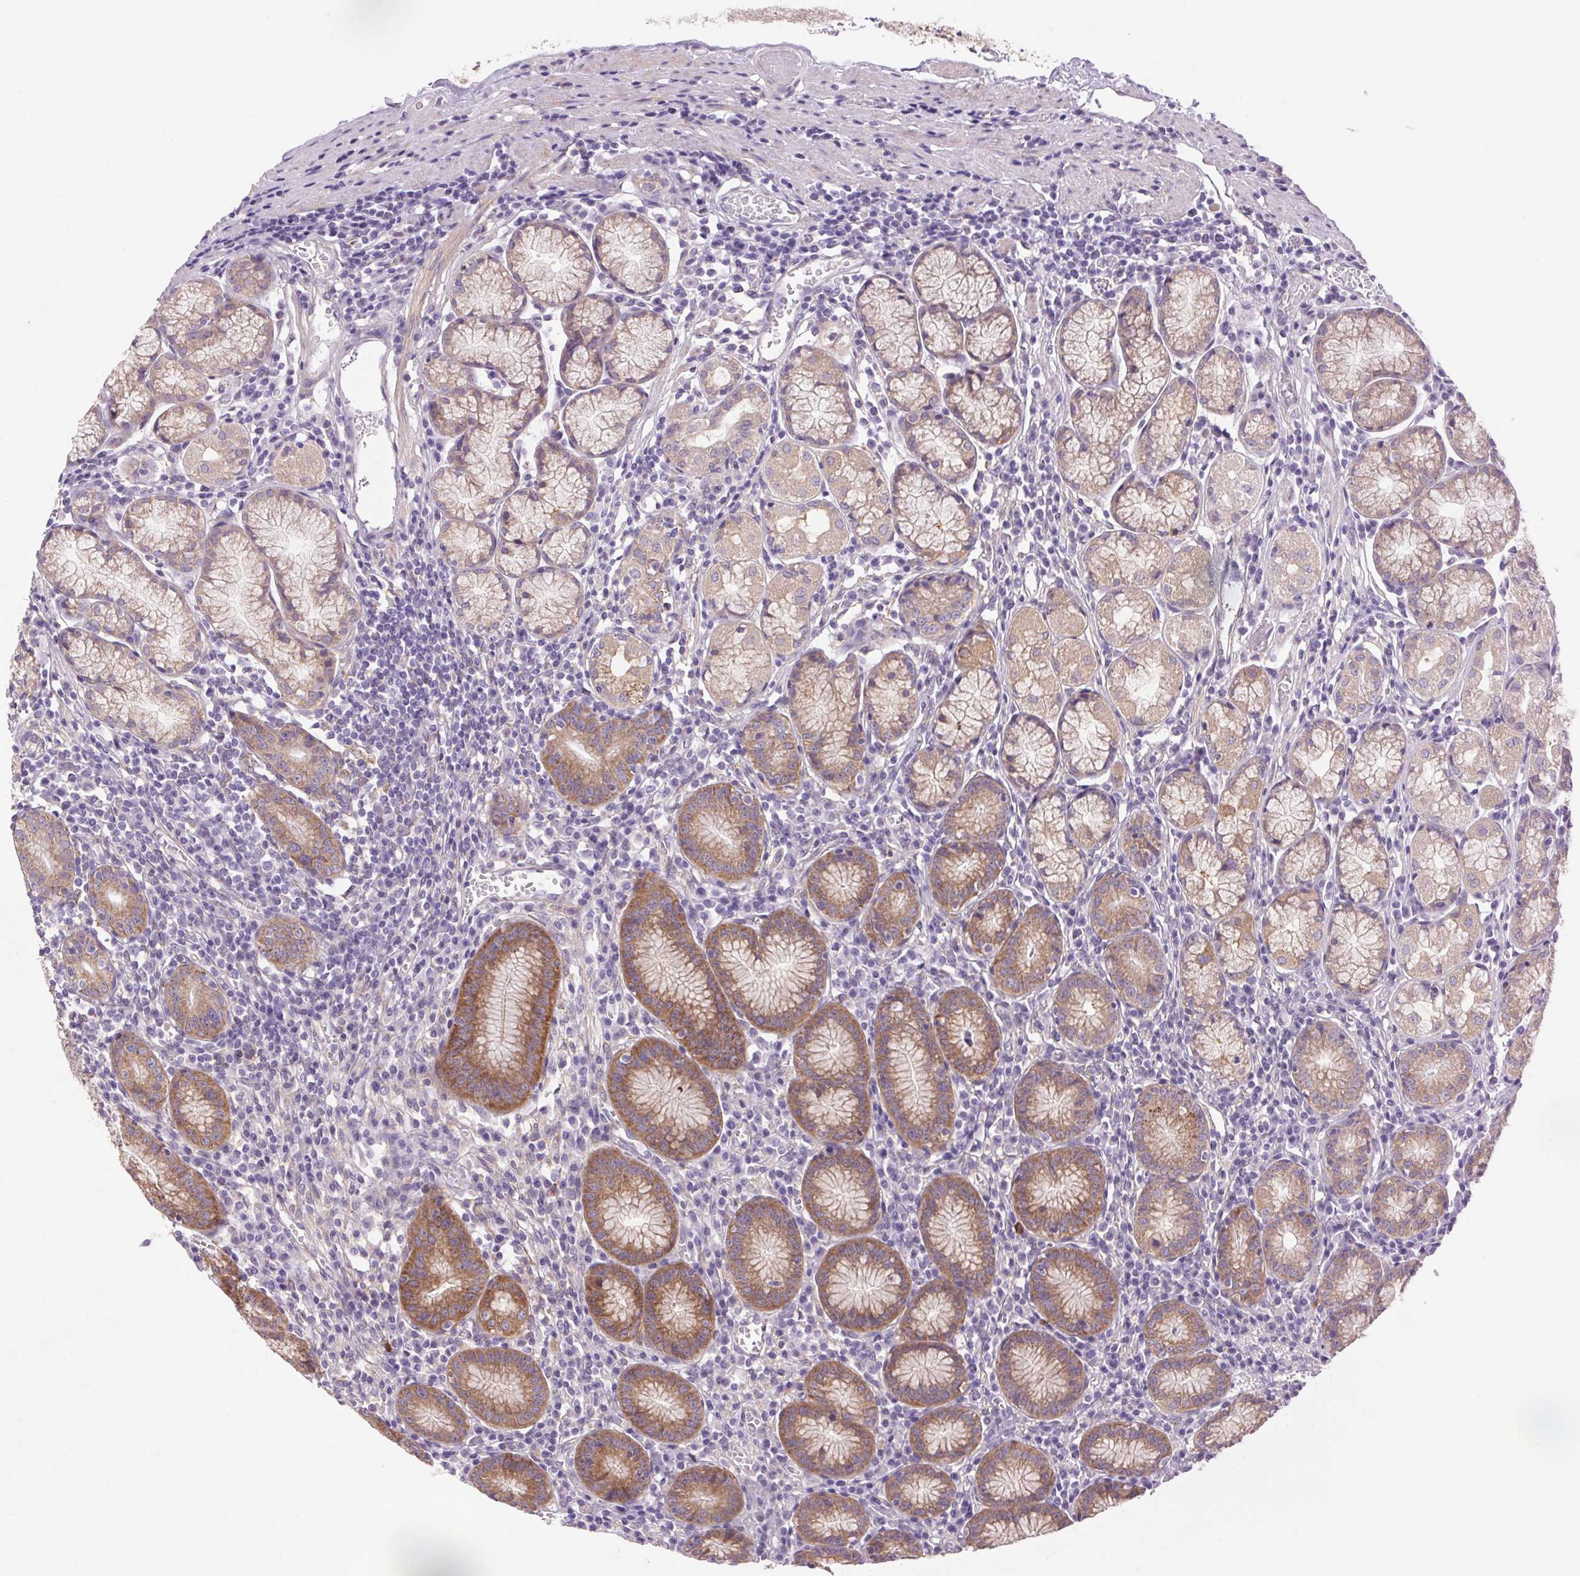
{"staining": {"intensity": "moderate", "quantity": "25%-75%", "location": "cytoplasmic/membranous"}, "tissue": "stomach", "cell_type": "Glandular cells", "image_type": "normal", "snomed": [{"axis": "morphology", "description": "Normal tissue, NOS"}, {"axis": "topography", "description": "Stomach"}], "caption": "Immunohistochemistry image of unremarkable stomach: human stomach stained using immunohistochemistry exhibits medium levels of moderate protein expression localized specifically in the cytoplasmic/membranous of glandular cells, appearing as a cytoplasmic/membranous brown color.", "gene": "SOWAHC", "patient": {"sex": "male", "age": 55}}